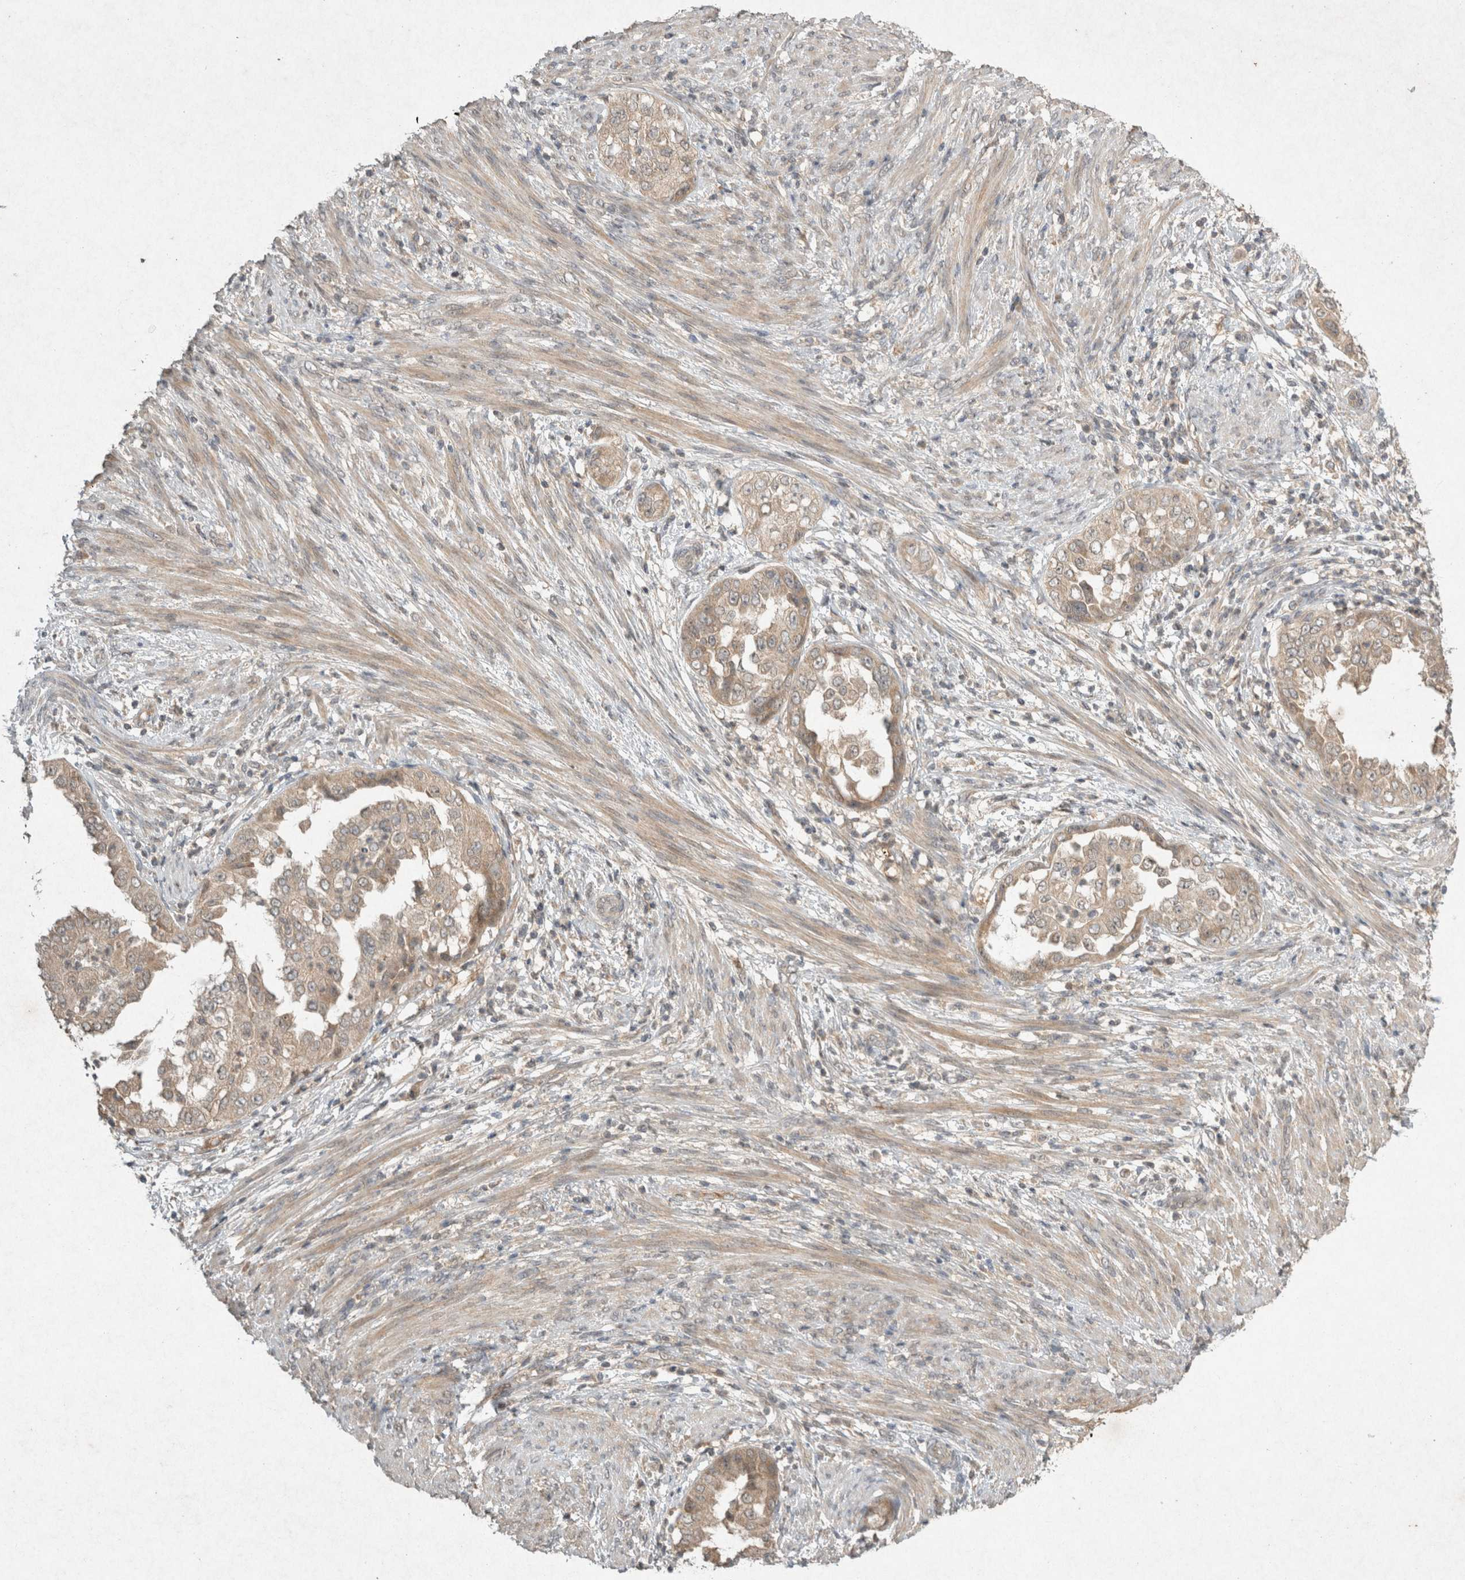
{"staining": {"intensity": "weak", "quantity": ">75%", "location": "cytoplasmic/membranous"}, "tissue": "endometrial cancer", "cell_type": "Tumor cells", "image_type": "cancer", "snomed": [{"axis": "morphology", "description": "Adenocarcinoma, NOS"}, {"axis": "topography", "description": "Endometrium"}], "caption": "Immunohistochemical staining of endometrial cancer (adenocarcinoma) demonstrates weak cytoplasmic/membranous protein positivity in about >75% of tumor cells.", "gene": "LOXL2", "patient": {"sex": "female", "age": 85}}